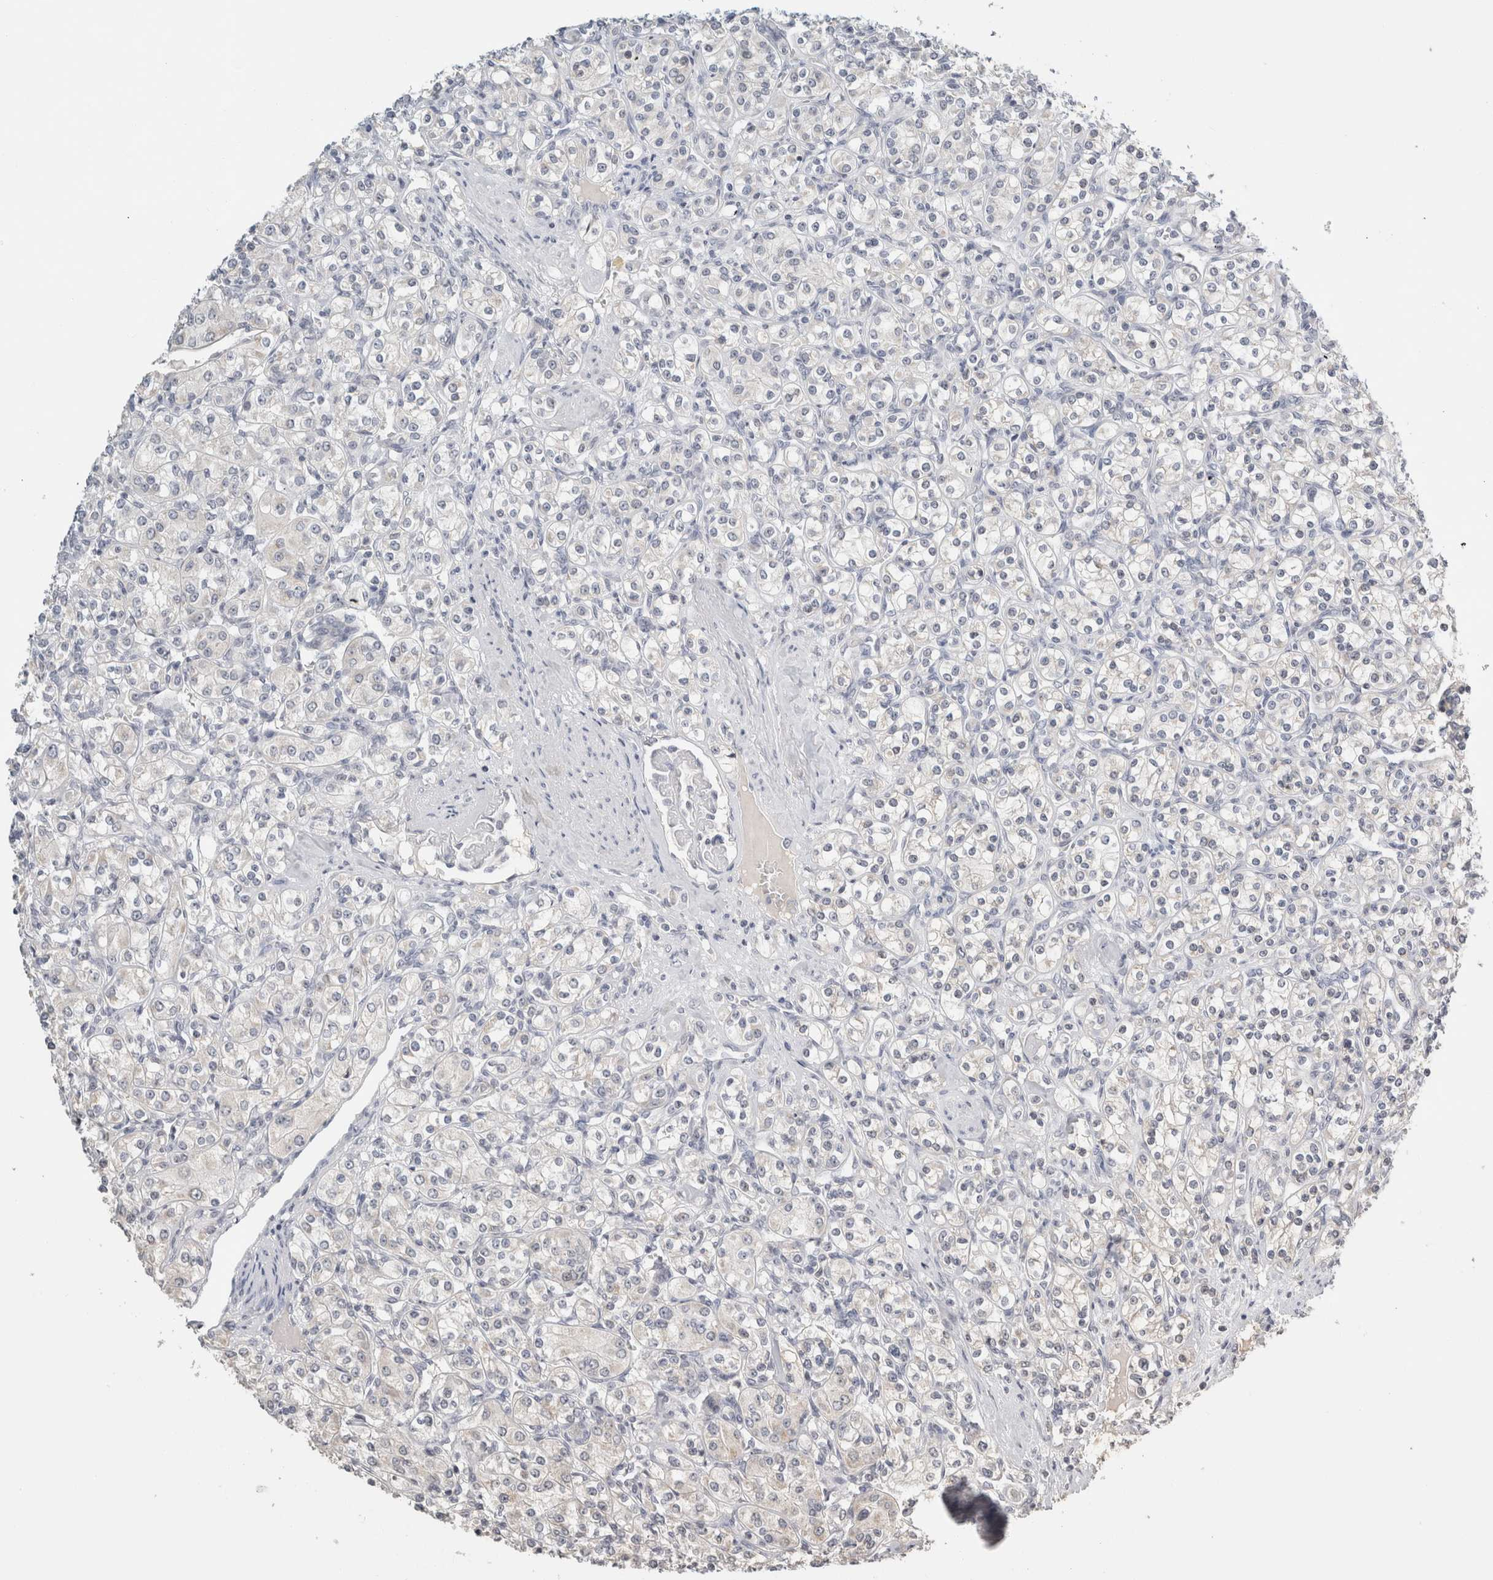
{"staining": {"intensity": "negative", "quantity": "none", "location": "none"}, "tissue": "renal cancer", "cell_type": "Tumor cells", "image_type": "cancer", "snomed": [{"axis": "morphology", "description": "Adenocarcinoma, NOS"}, {"axis": "topography", "description": "Kidney"}], "caption": "Immunohistochemistry (IHC) histopathology image of human renal cancer stained for a protein (brown), which reveals no positivity in tumor cells.", "gene": "CRAT", "patient": {"sex": "male", "age": 77}}